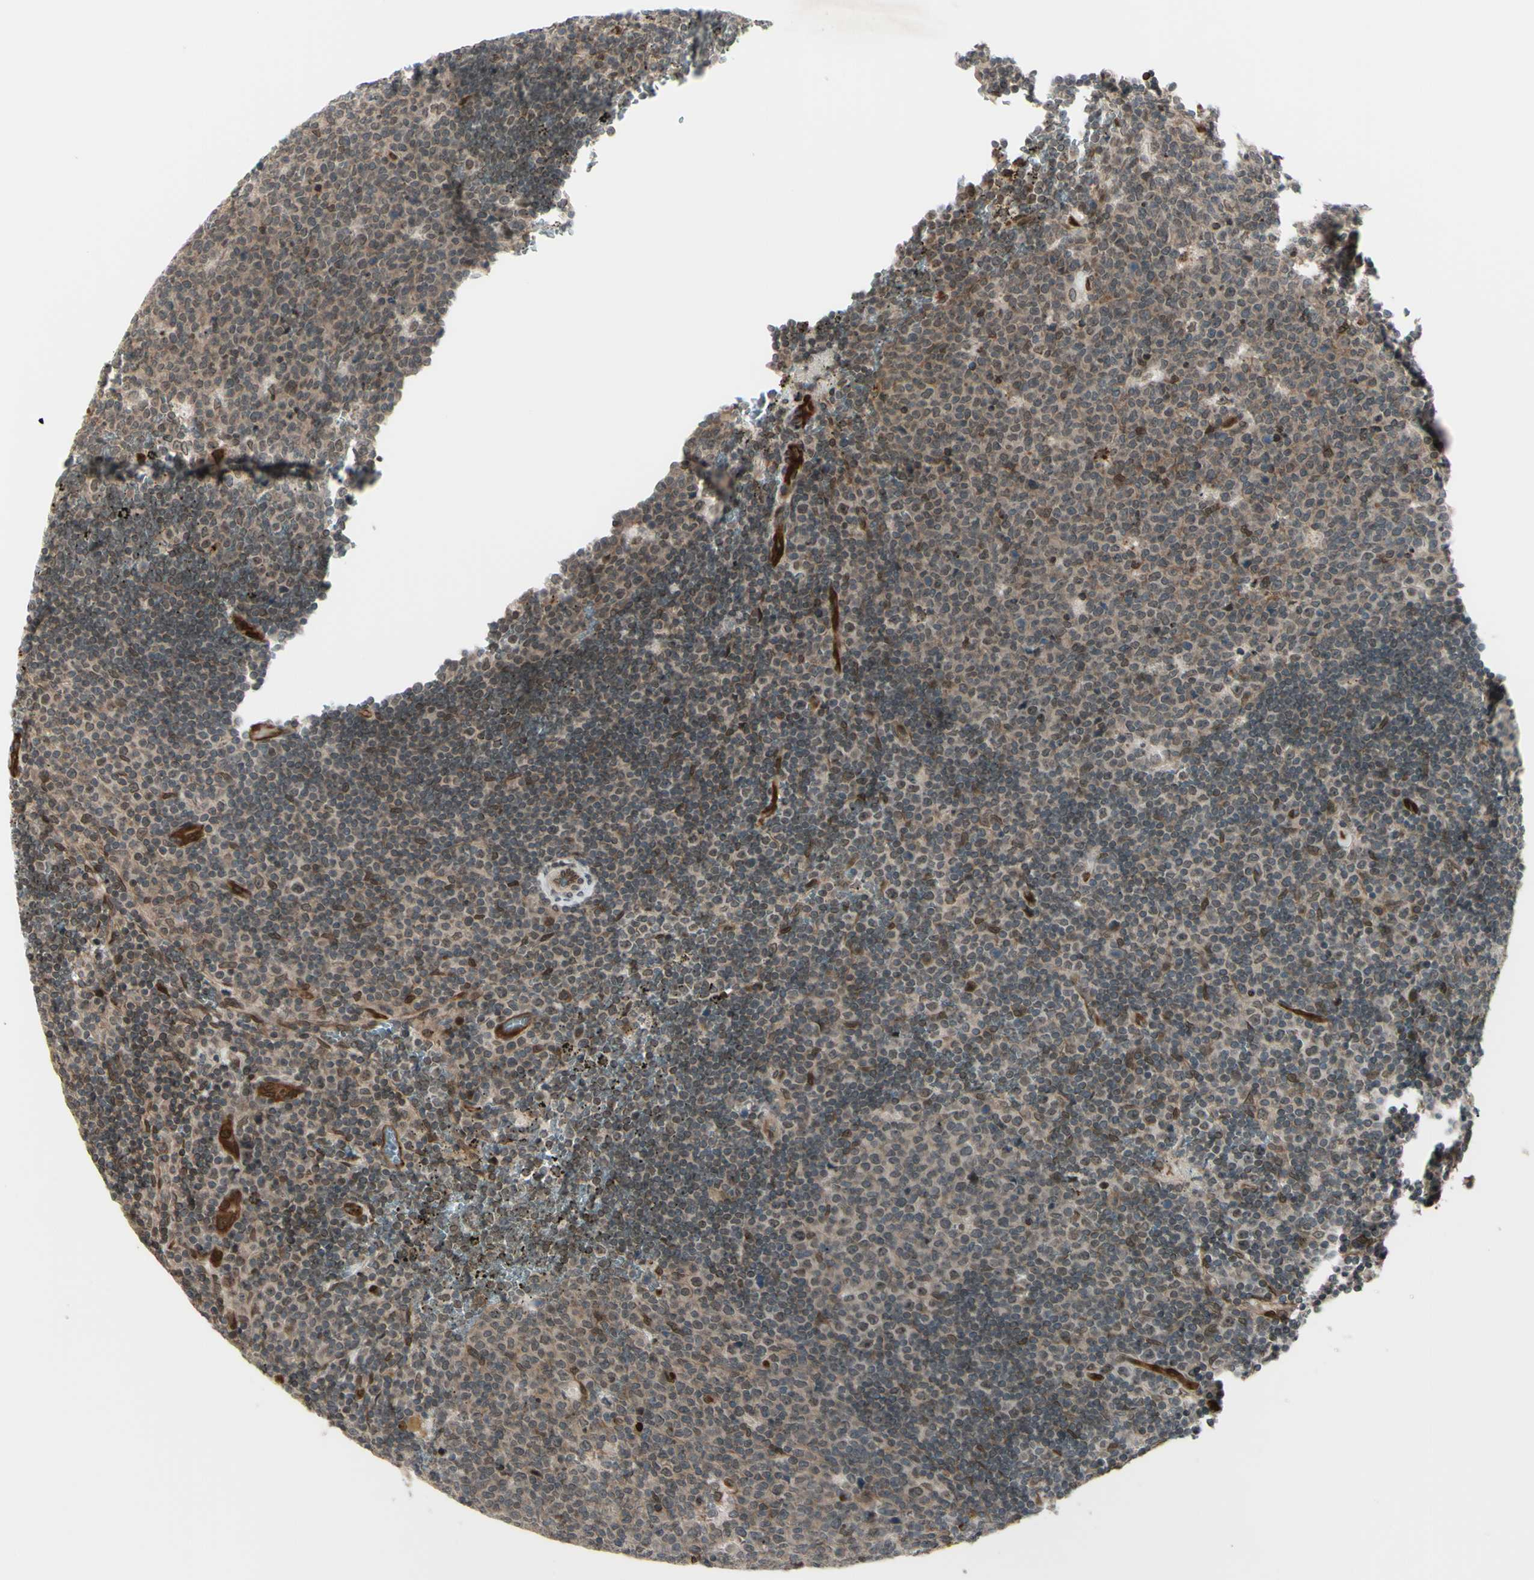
{"staining": {"intensity": "weak", "quantity": ">75%", "location": "cytoplasmic/membranous"}, "tissue": "lymph node", "cell_type": "Germinal center cells", "image_type": "normal", "snomed": [{"axis": "morphology", "description": "Normal tissue, NOS"}, {"axis": "topography", "description": "Lymph node"}, {"axis": "topography", "description": "Salivary gland"}], "caption": "High-power microscopy captured an immunohistochemistry histopathology image of normal lymph node, revealing weak cytoplasmic/membranous positivity in approximately >75% of germinal center cells. (IHC, brightfield microscopy, high magnification).", "gene": "MLF2", "patient": {"sex": "male", "age": 8}}